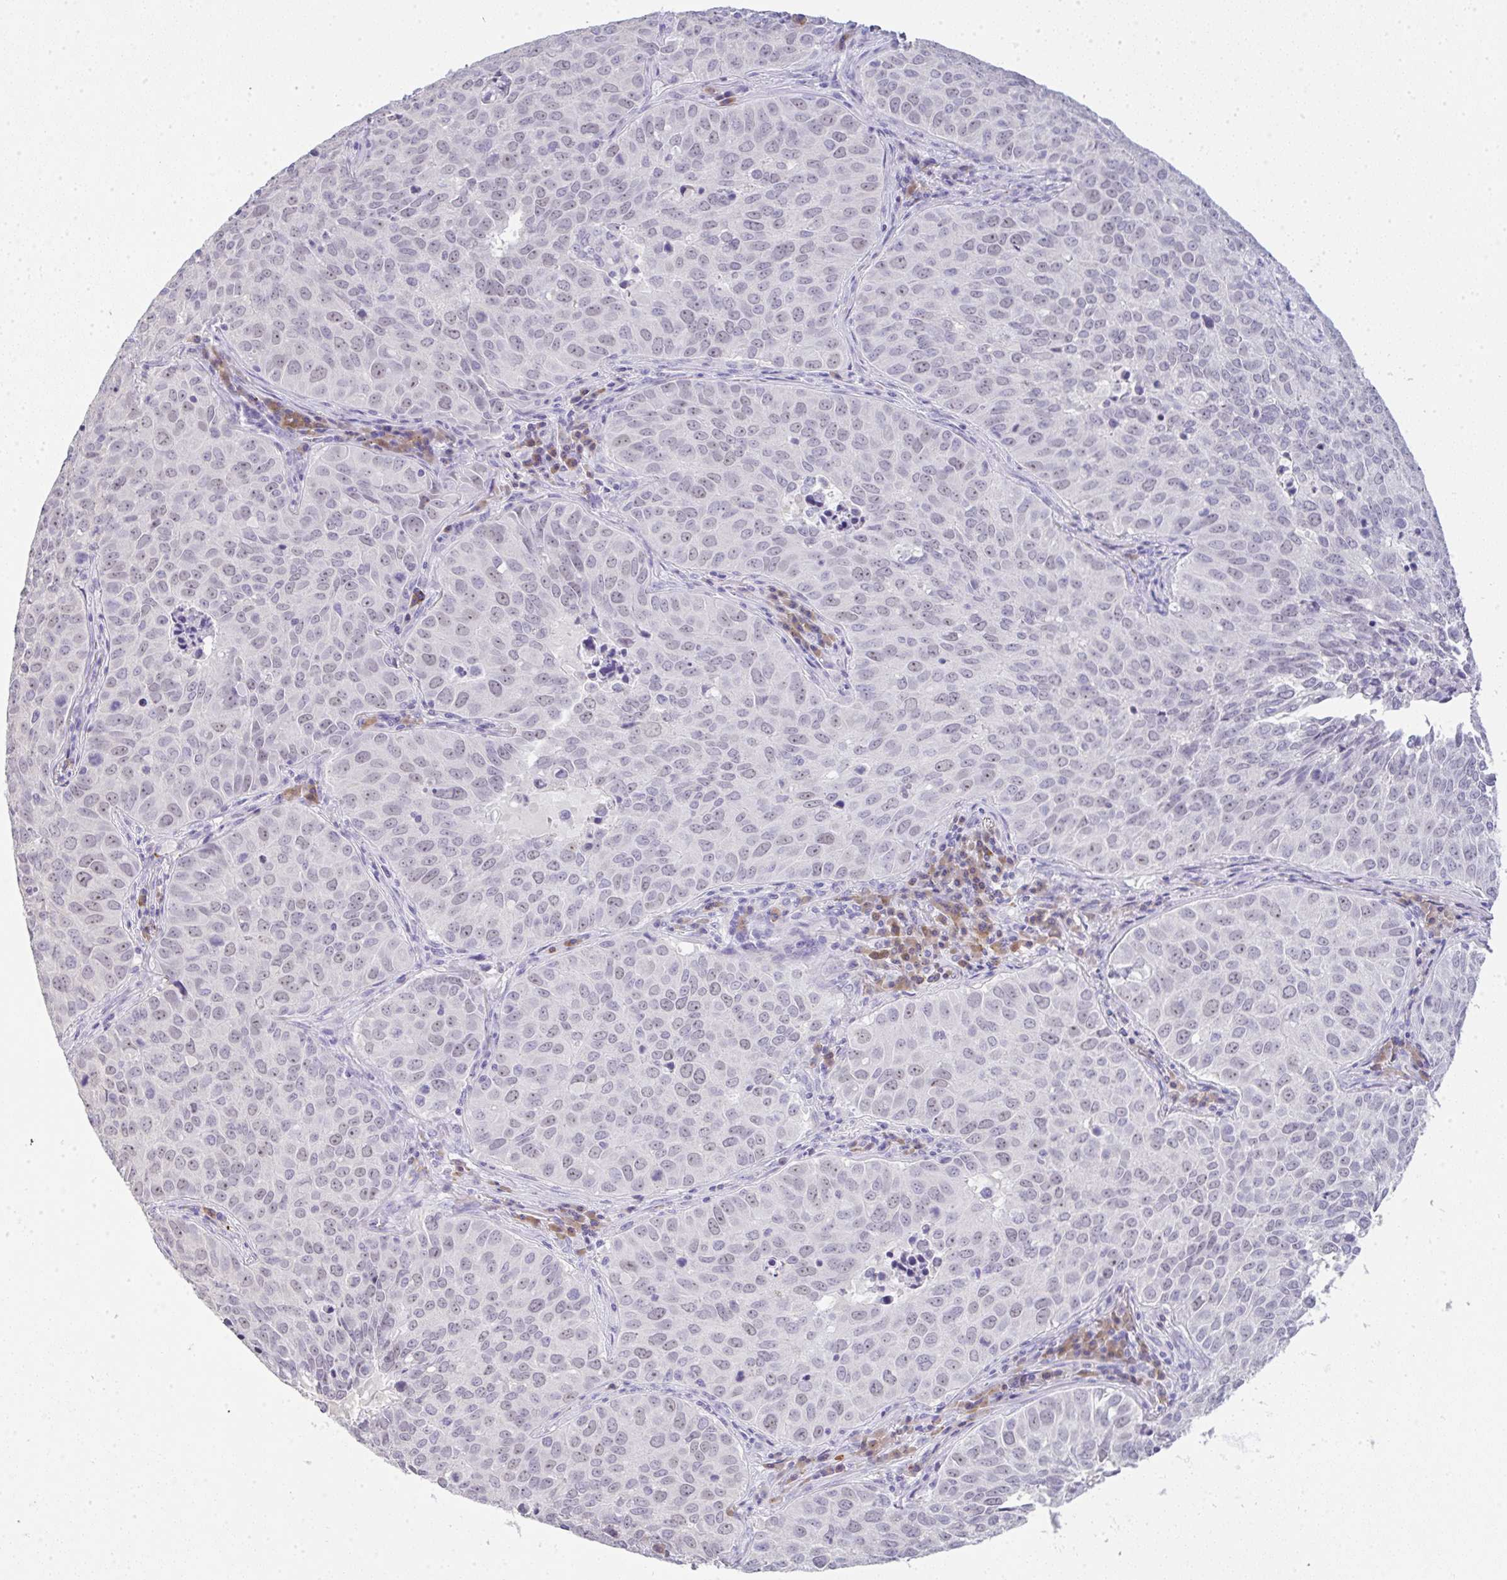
{"staining": {"intensity": "weak", "quantity": ">75%", "location": "nuclear"}, "tissue": "lung cancer", "cell_type": "Tumor cells", "image_type": "cancer", "snomed": [{"axis": "morphology", "description": "Adenocarcinoma, NOS"}, {"axis": "topography", "description": "Lung"}], "caption": "Weak nuclear expression is appreciated in about >75% of tumor cells in lung adenocarcinoma.", "gene": "LPAR4", "patient": {"sex": "female", "age": 50}}